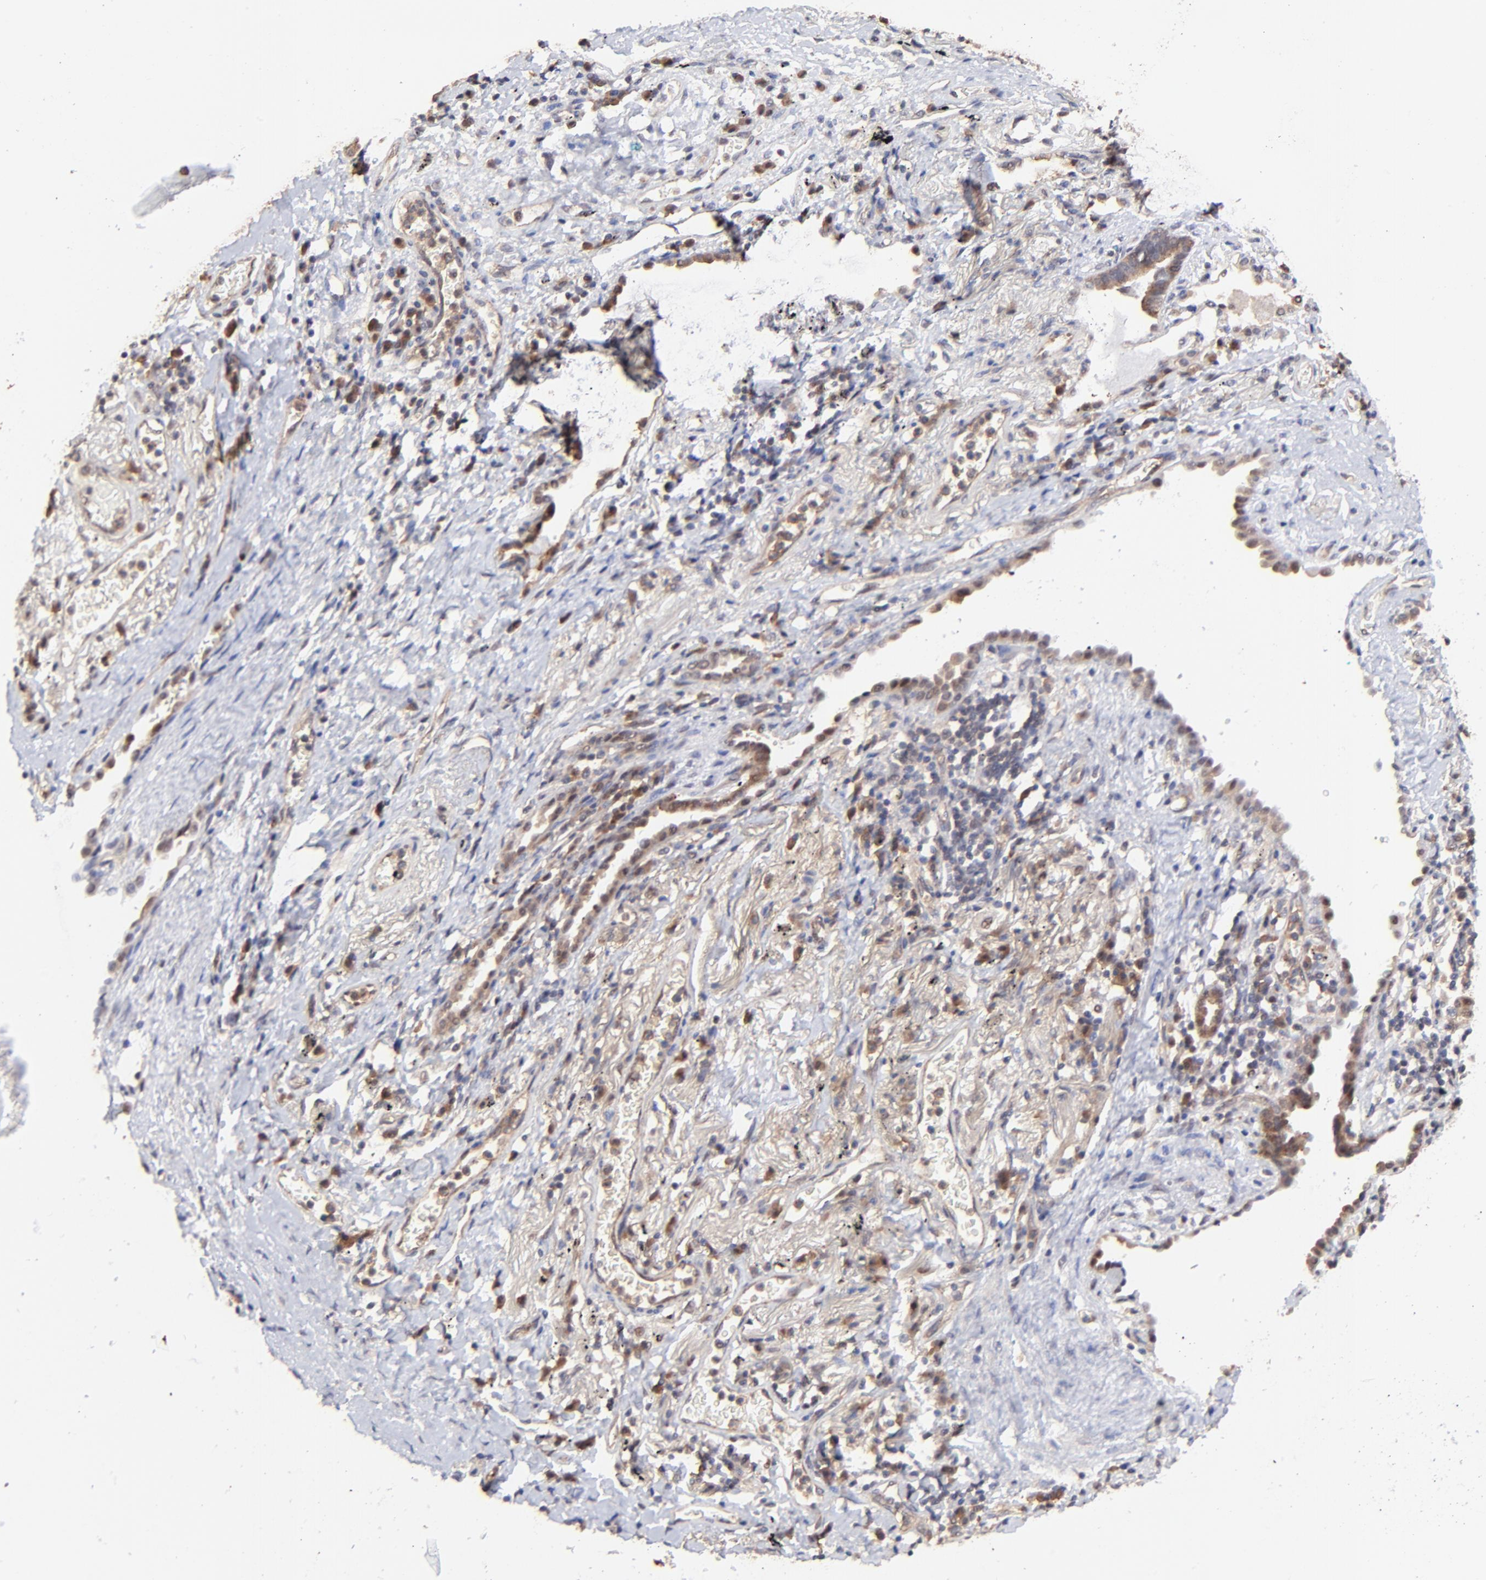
{"staining": {"intensity": "strong", "quantity": ">75%", "location": "cytoplasmic/membranous"}, "tissue": "lung cancer", "cell_type": "Tumor cells", "image_type": "cancer", "snomed": [{"axis": "morphology", "description": "Adenocarcinoma, NOS"}, {"axis": "topography", "description": "Lung"}], "caption": "Immunohistochemical staining of adenocarcinoma (lung) displays strong cytoplasmic/membranous protein staining in about >75% of tumor cells.", "gene": "PSMA6", "patient": {"sex": "female", "age": 64}}